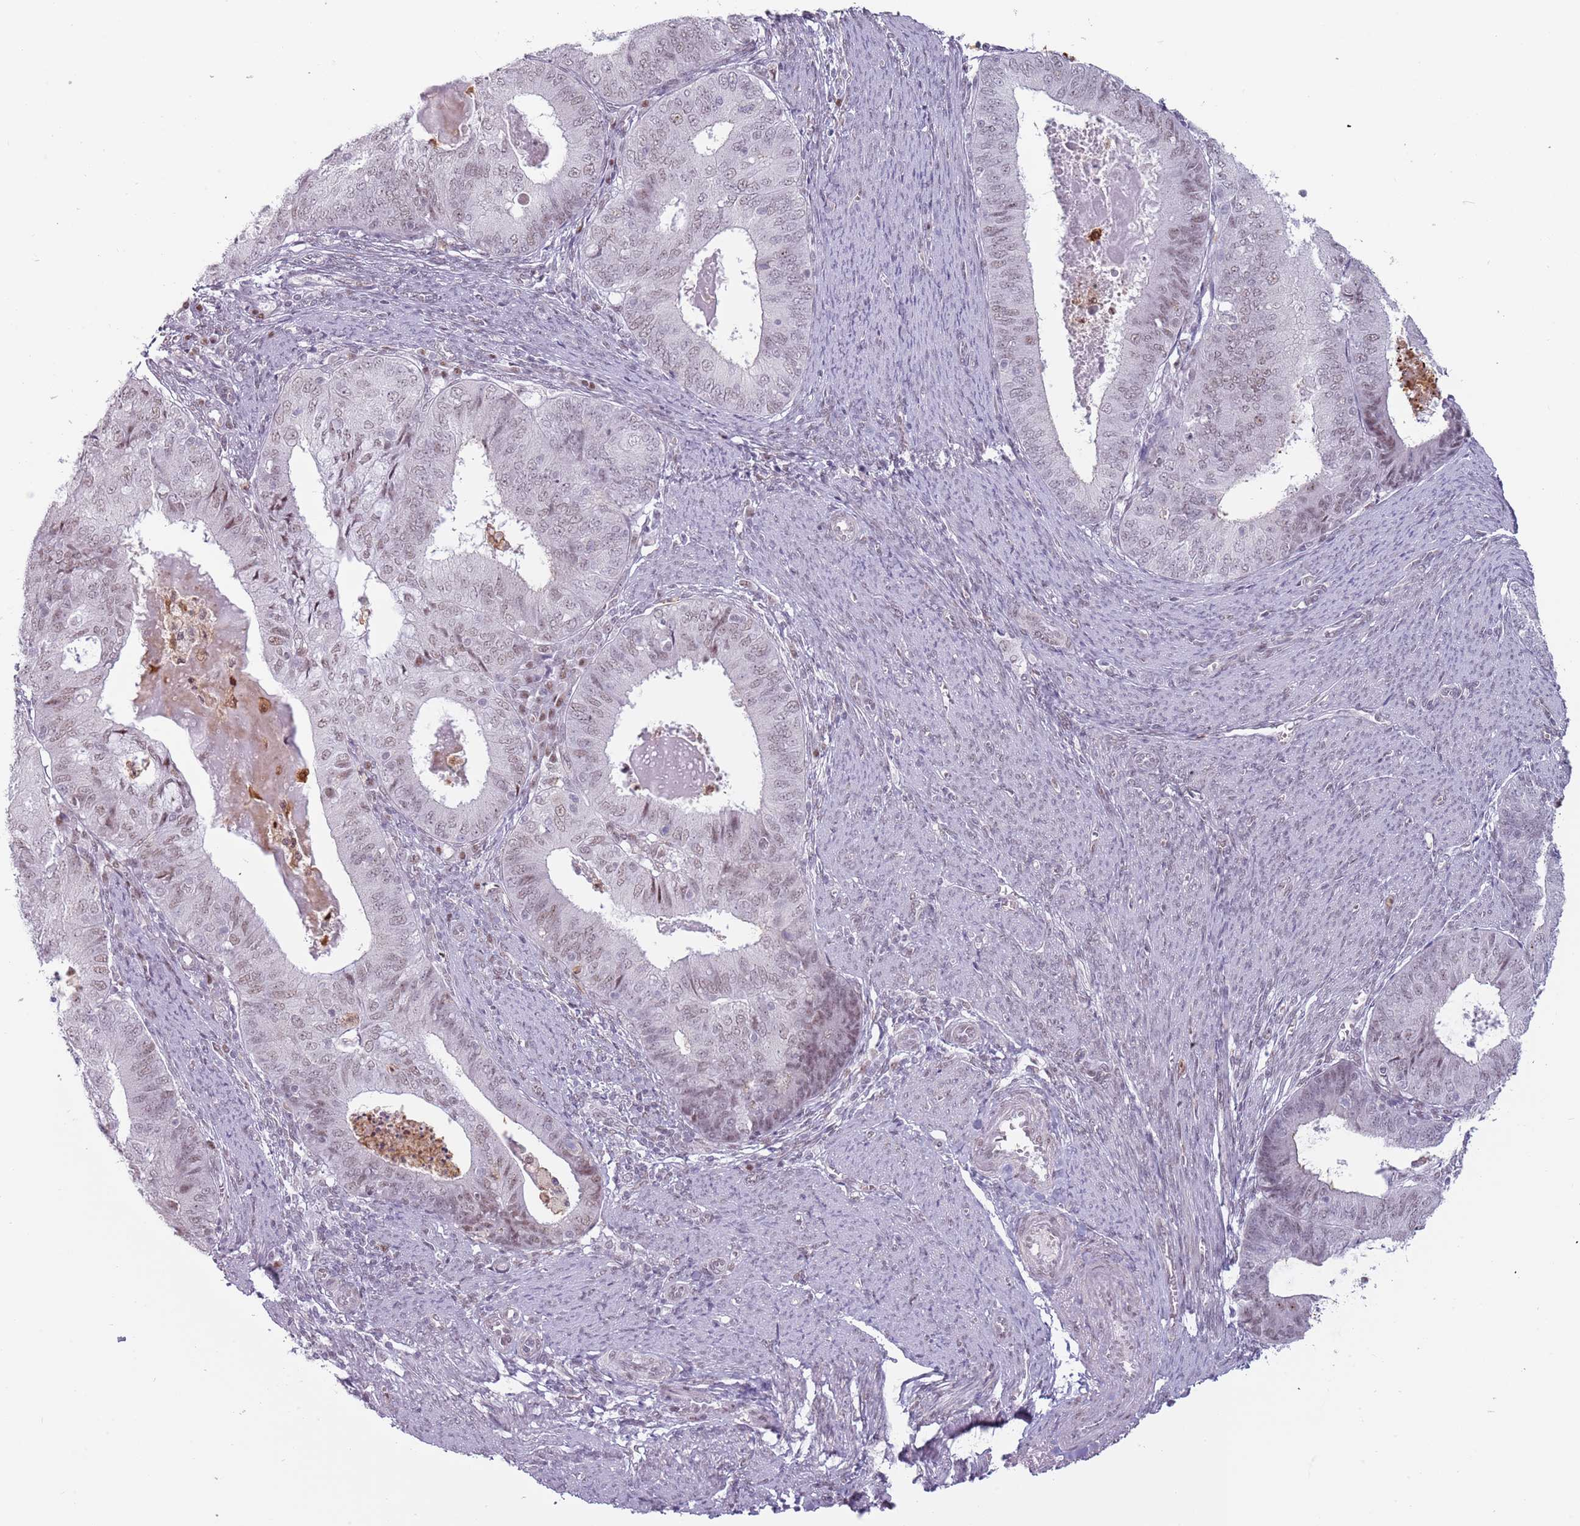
{"staining": {"intensity": "weak", "quantity": "<25%", "location": "nuclear"}, "tissue": "endometrial cancer", "cell_type": "Tumor cells", "image_type": "cancer", "snomed": [{"axis": "morphology", "description": "Adenocarcinoma, NOS"}, {"axis": "topography", "description": "Endometrium"}], "caption": "An immunohistochemistry (IHC) micrograph of endometrial adenocarcinoma is shown. There is no staining in tumor cells of endometrial adenocarcinoma. (Stains: DAB immunohistochemistry (IHC) with hematoxylin counter stain, Microscopy: brightfield microscopy at high magnification).", "gene": "REXO4", "patient": {"sex": "female", "age": 57}}